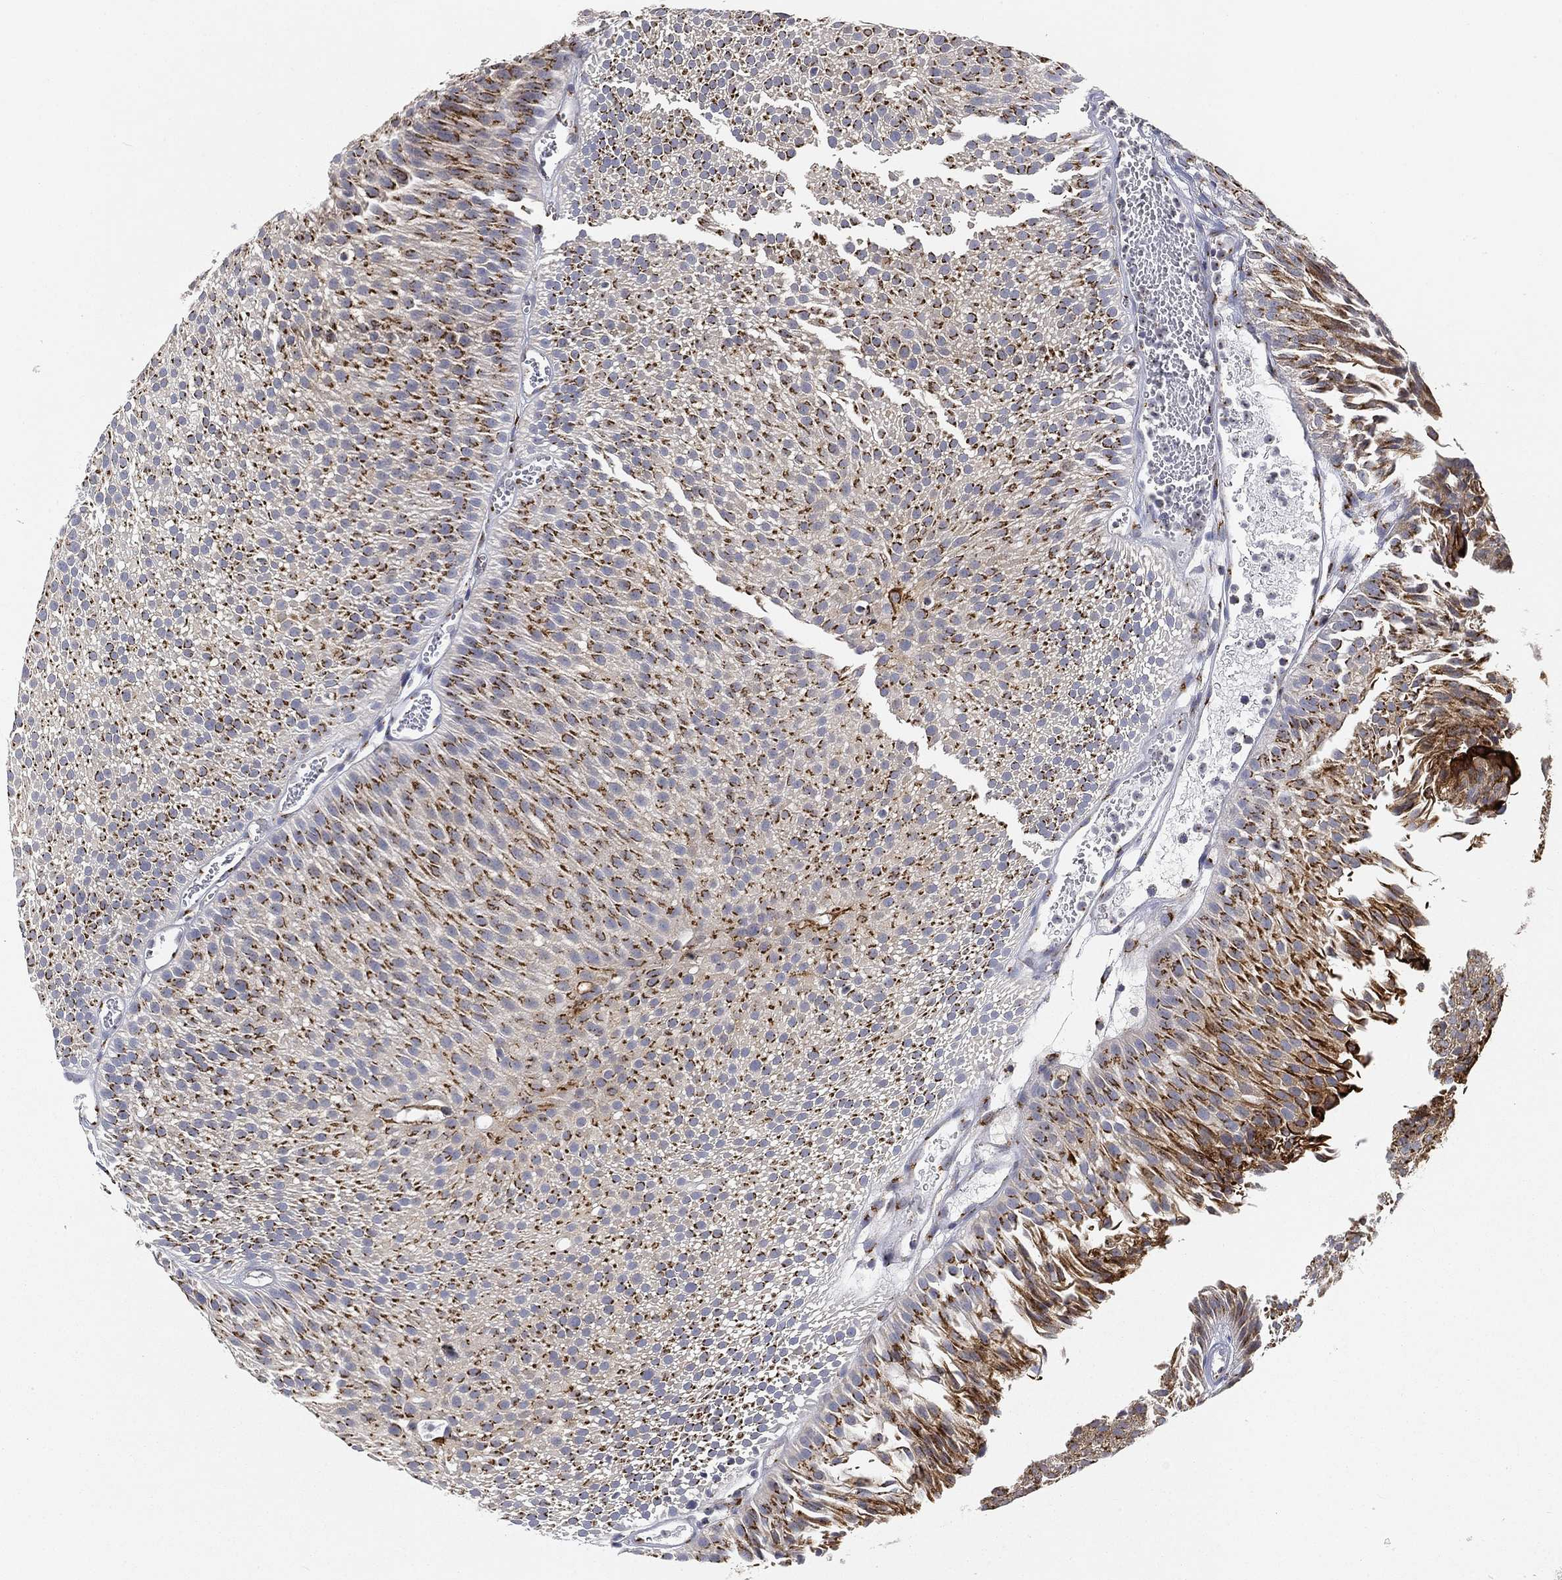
{"staining": {"intensity": "strong", "quantity": ">75%", "location": "cytoplasmic/membranous"}, "tissue": "urothelial cancer", "cell_type": "Tumor cells", "image_type": "cancer", "snomed": [{"axis": "morphology", "description": "Urothelial carcinoma, Low grade"}, {"axis": "topography", "description": "Urinary bladder"}], "caption": "Immunohistochemical staining of urothelial cancer exhibits high levels of strong cytoplasmic/membranous protein positivity in about >75% of tumor cells.", "gene": "TICAM1", "patient": {"sex": "male", "age": 65}}